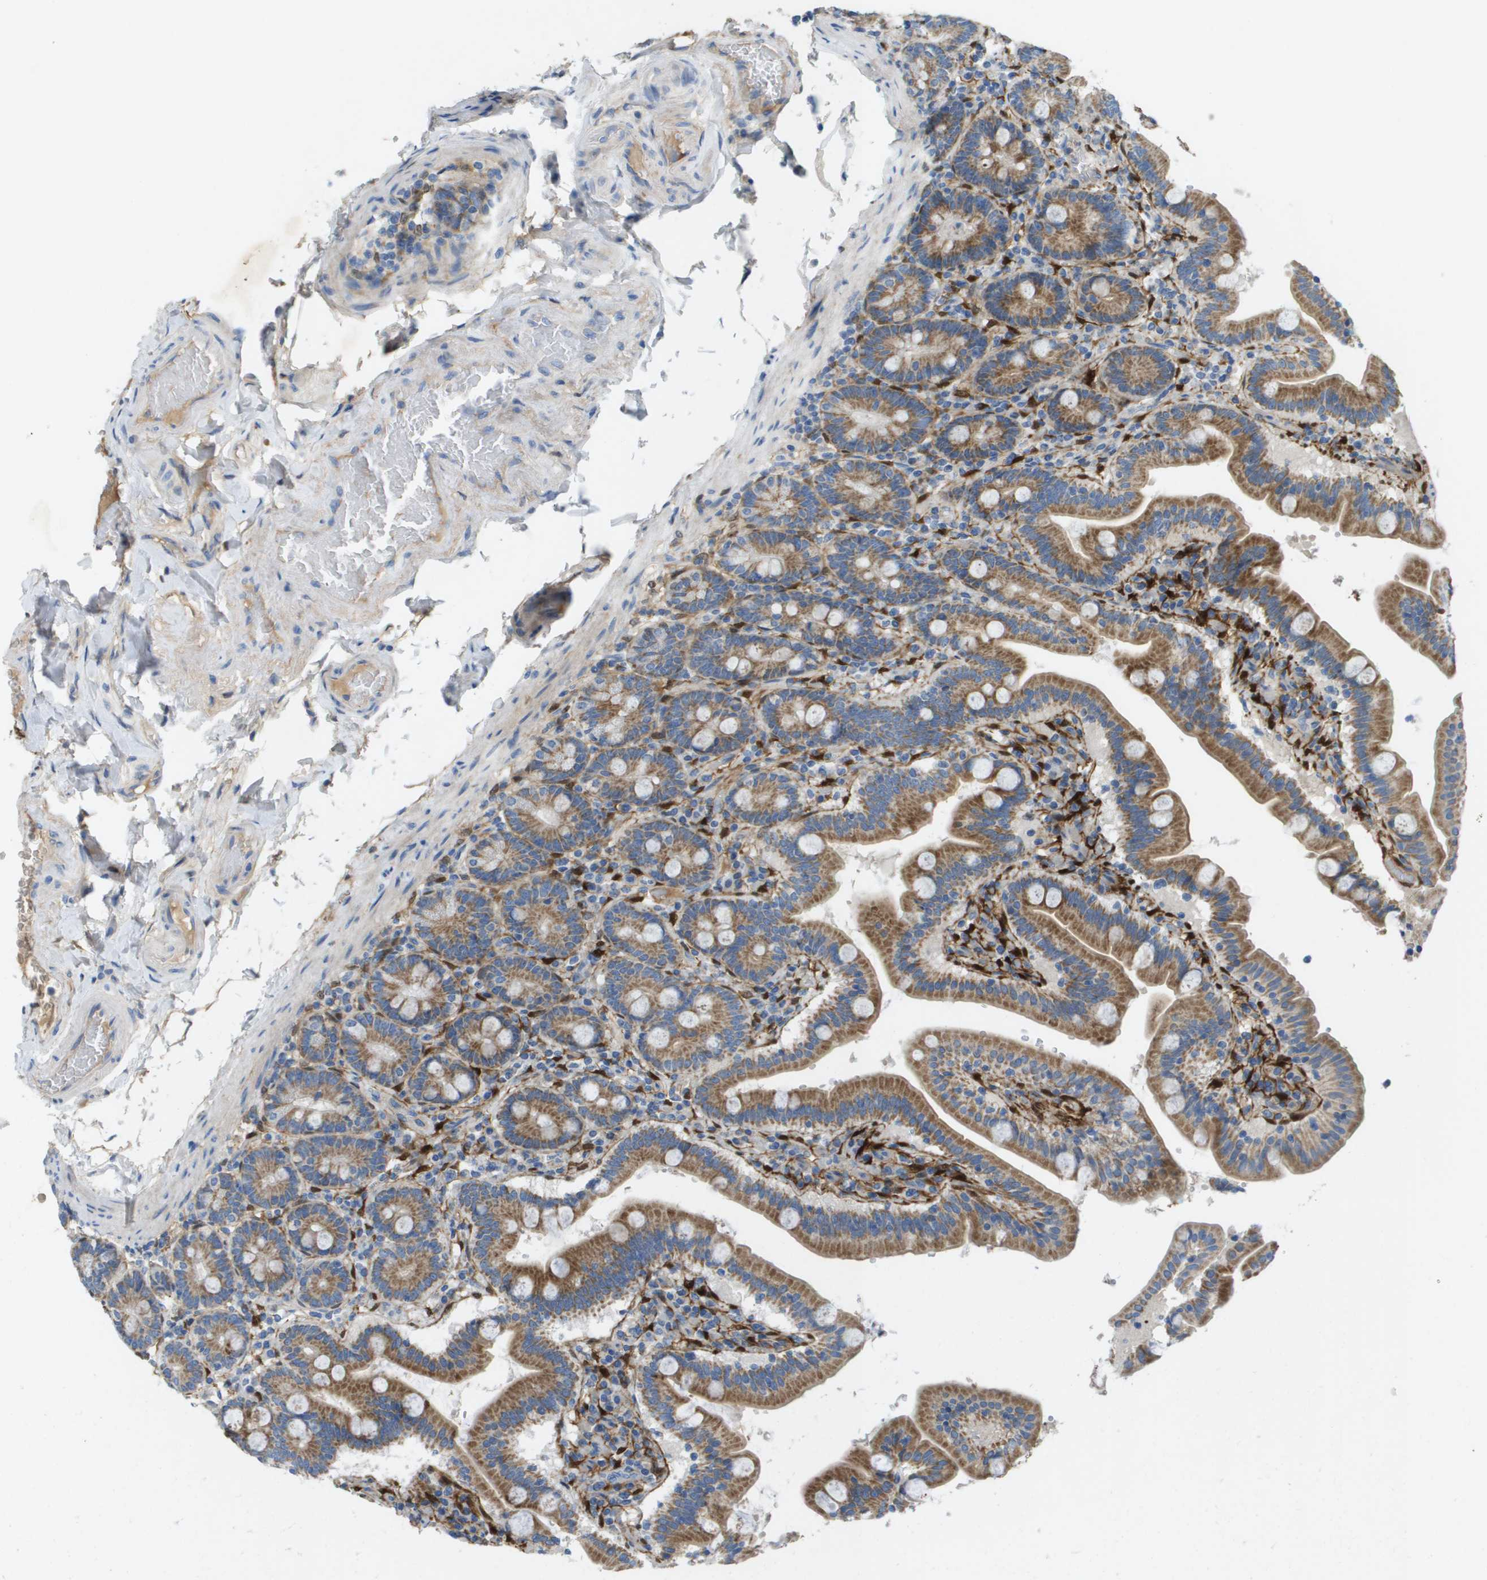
{"staining": {"intensity": "moderate", "quantity": ">75%", "location": "cytoplasmic/membranous"}, "tissue": "duodenum", "cell_type": "Glandular cells", "image_type": "normal", "snomed": [{"axis": "morphology", "description": "Normal tissue, NOS"}, {"axis": "topography", "description": "Duodenum"}], "caption": "IHC photomicrograph of benign human duodenum stained for a protein (brown), which demonstrates medium levels of moderate cytoplasmic/membranous expression in about >75% of glandular cells.", "gene": "CYGB", "patient": {"sex": "male", "age": 54}}